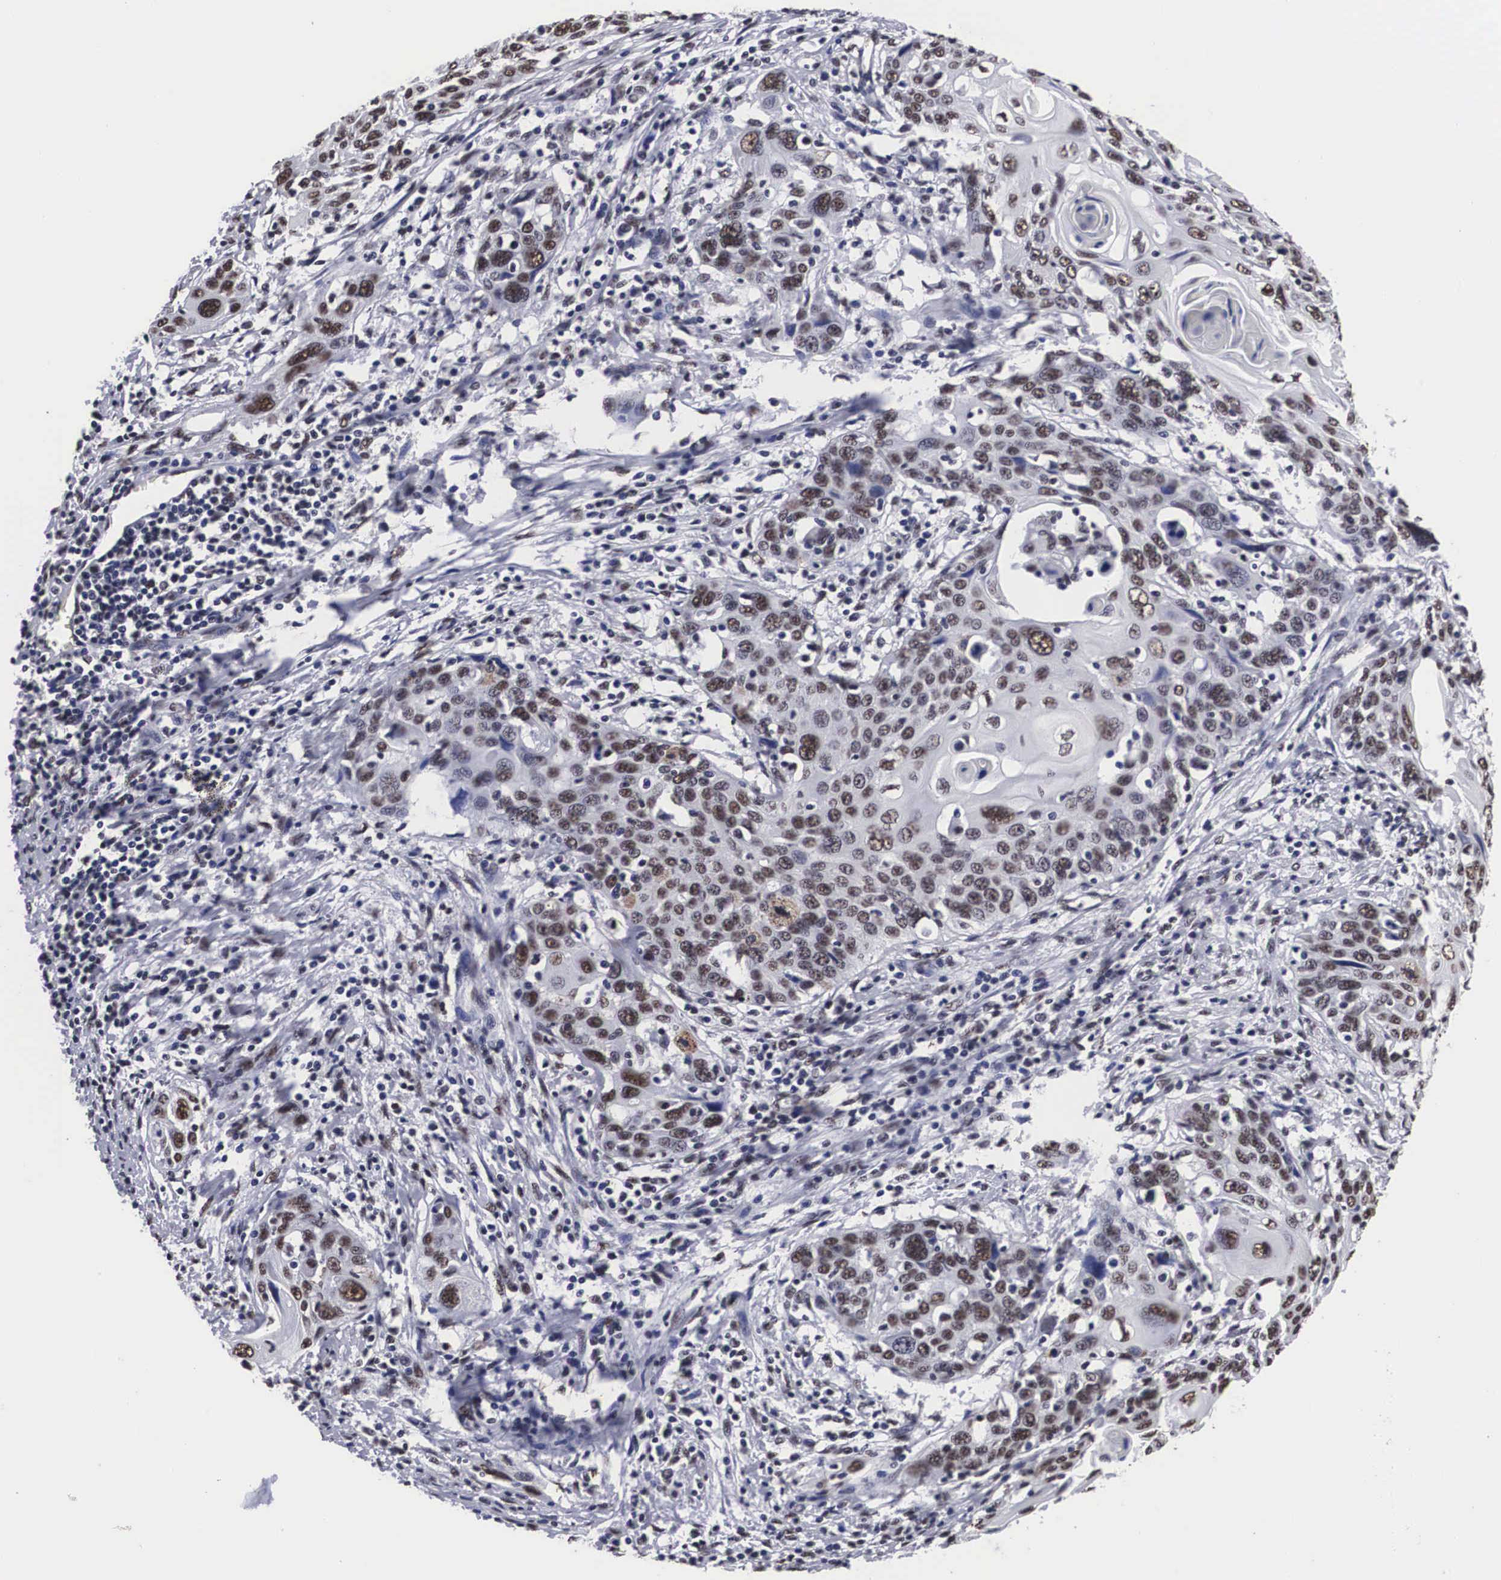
{"staining": {"intensity": "weak", "quantity": ">75%", "location": "nuclear"}, "tissue": "cervical cancer", "cell_type": "Tumor cells", "image_type": "cancer", "snomed": [{"axis": "morphology", "description": "Squamous cell carcinoma, NOS"}, {"axis": "topography", "description": "Cervix"}], "caption": "Immunohistochemical staining of cervical squamous cell carcinoma exhibits low levels of weak nuclear protein positivity in approximately >75% of tumor cells.", "gene": "ACIN1", "patient": {"sex": "female", "age": 54}}